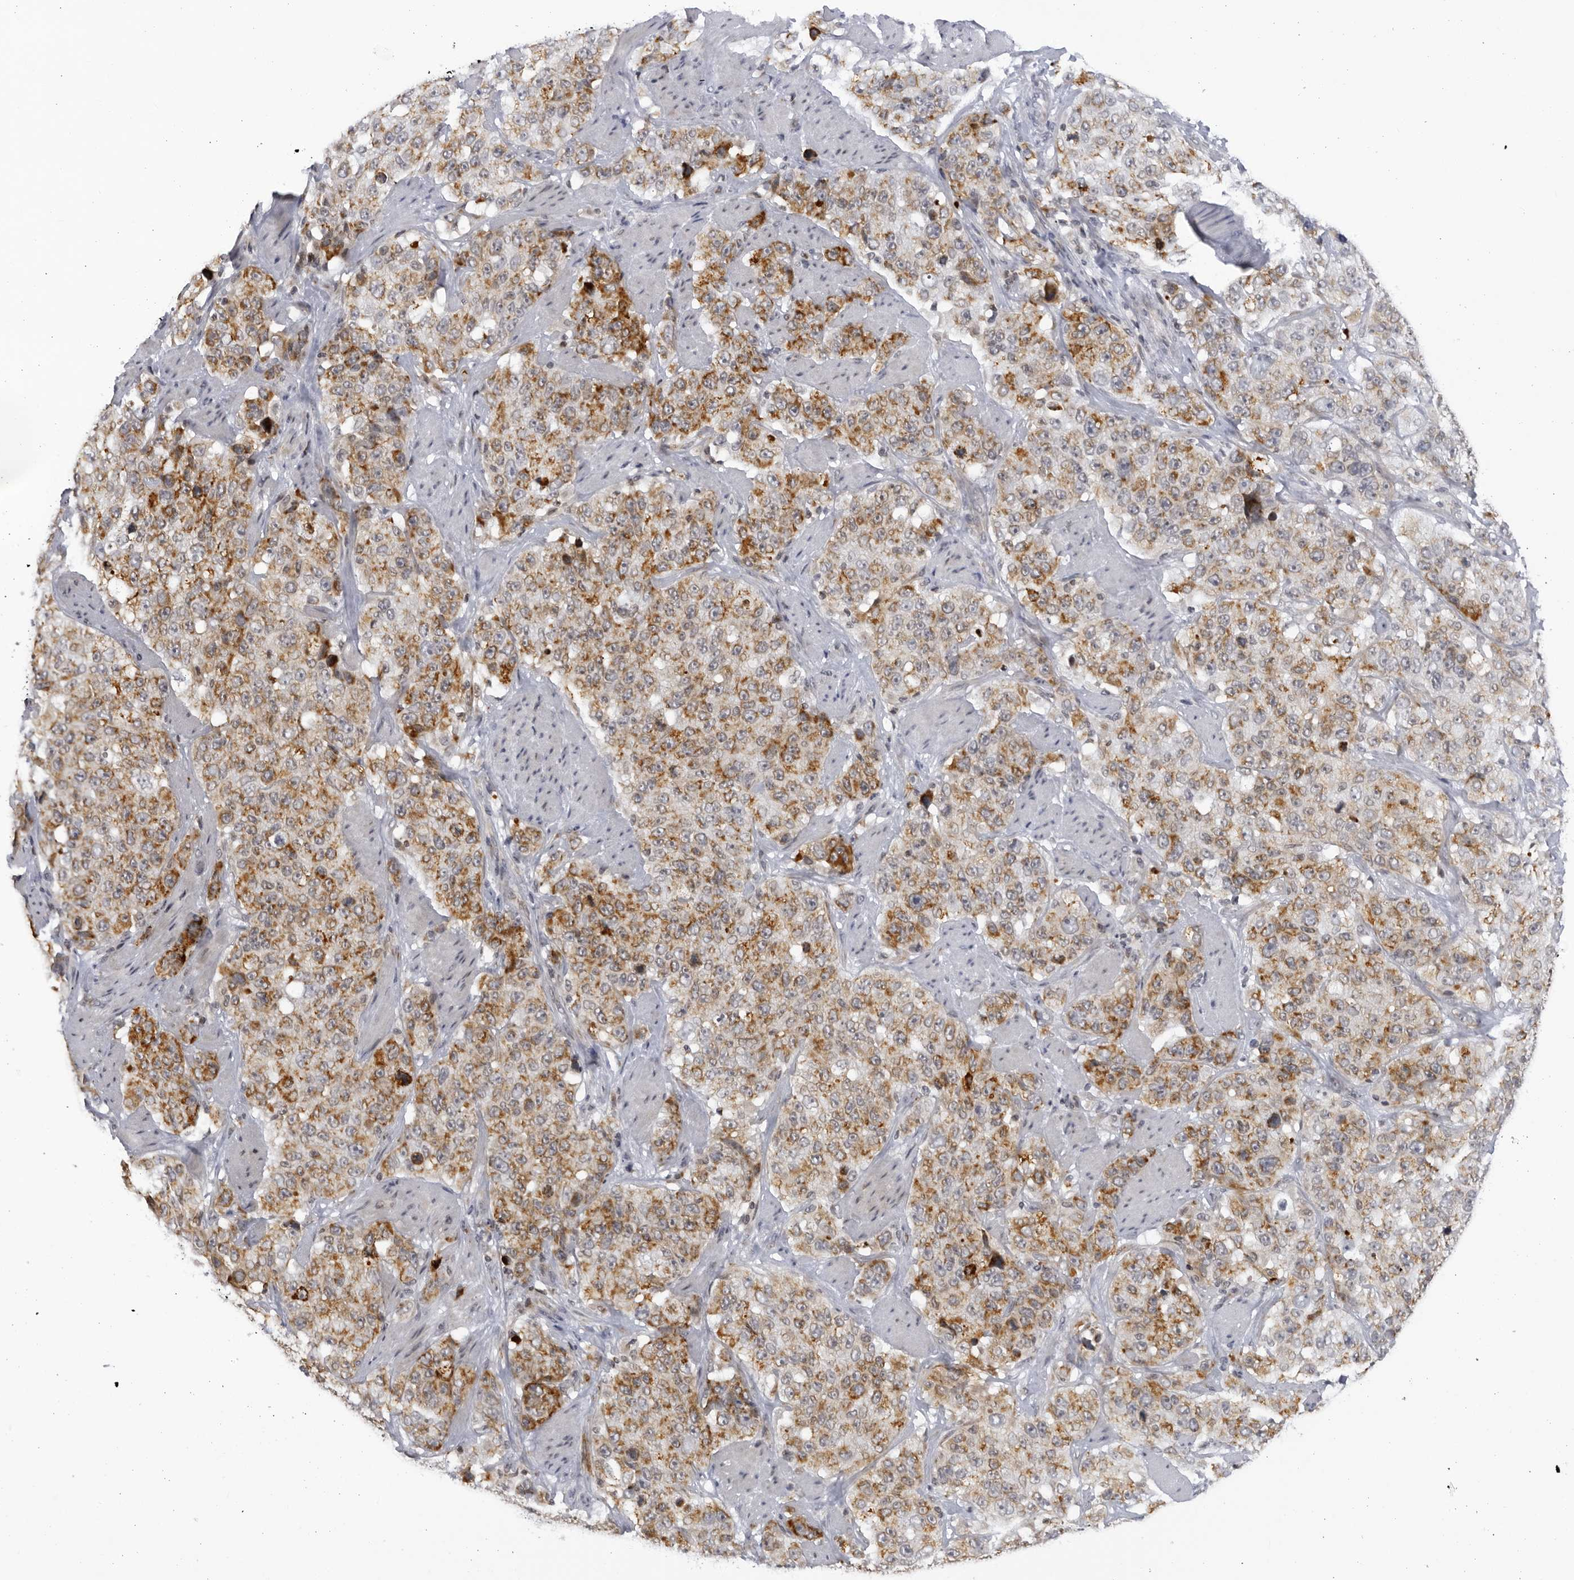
{"staining": {"intensity": "moderate", "quantity": ">75%", "location": "cytoplasmic/membranous"}, "tissue": "stomach cancer", "cell_type": "Tumor cells", "image_type": "cancer", "snomed": [{"axis": "morphology", "description": "Adenocarcinoma, NOS"}, {"axis": "topography", "description": "Stomach"}], "caption": "An image of human stomach adenocarcinoma stained for a protein exhibits moderate cytoplasmic/membranous brown staining in tumor cells.", "gene": "SLC25A22", "patient": {"sex": "male", "age": 48}}